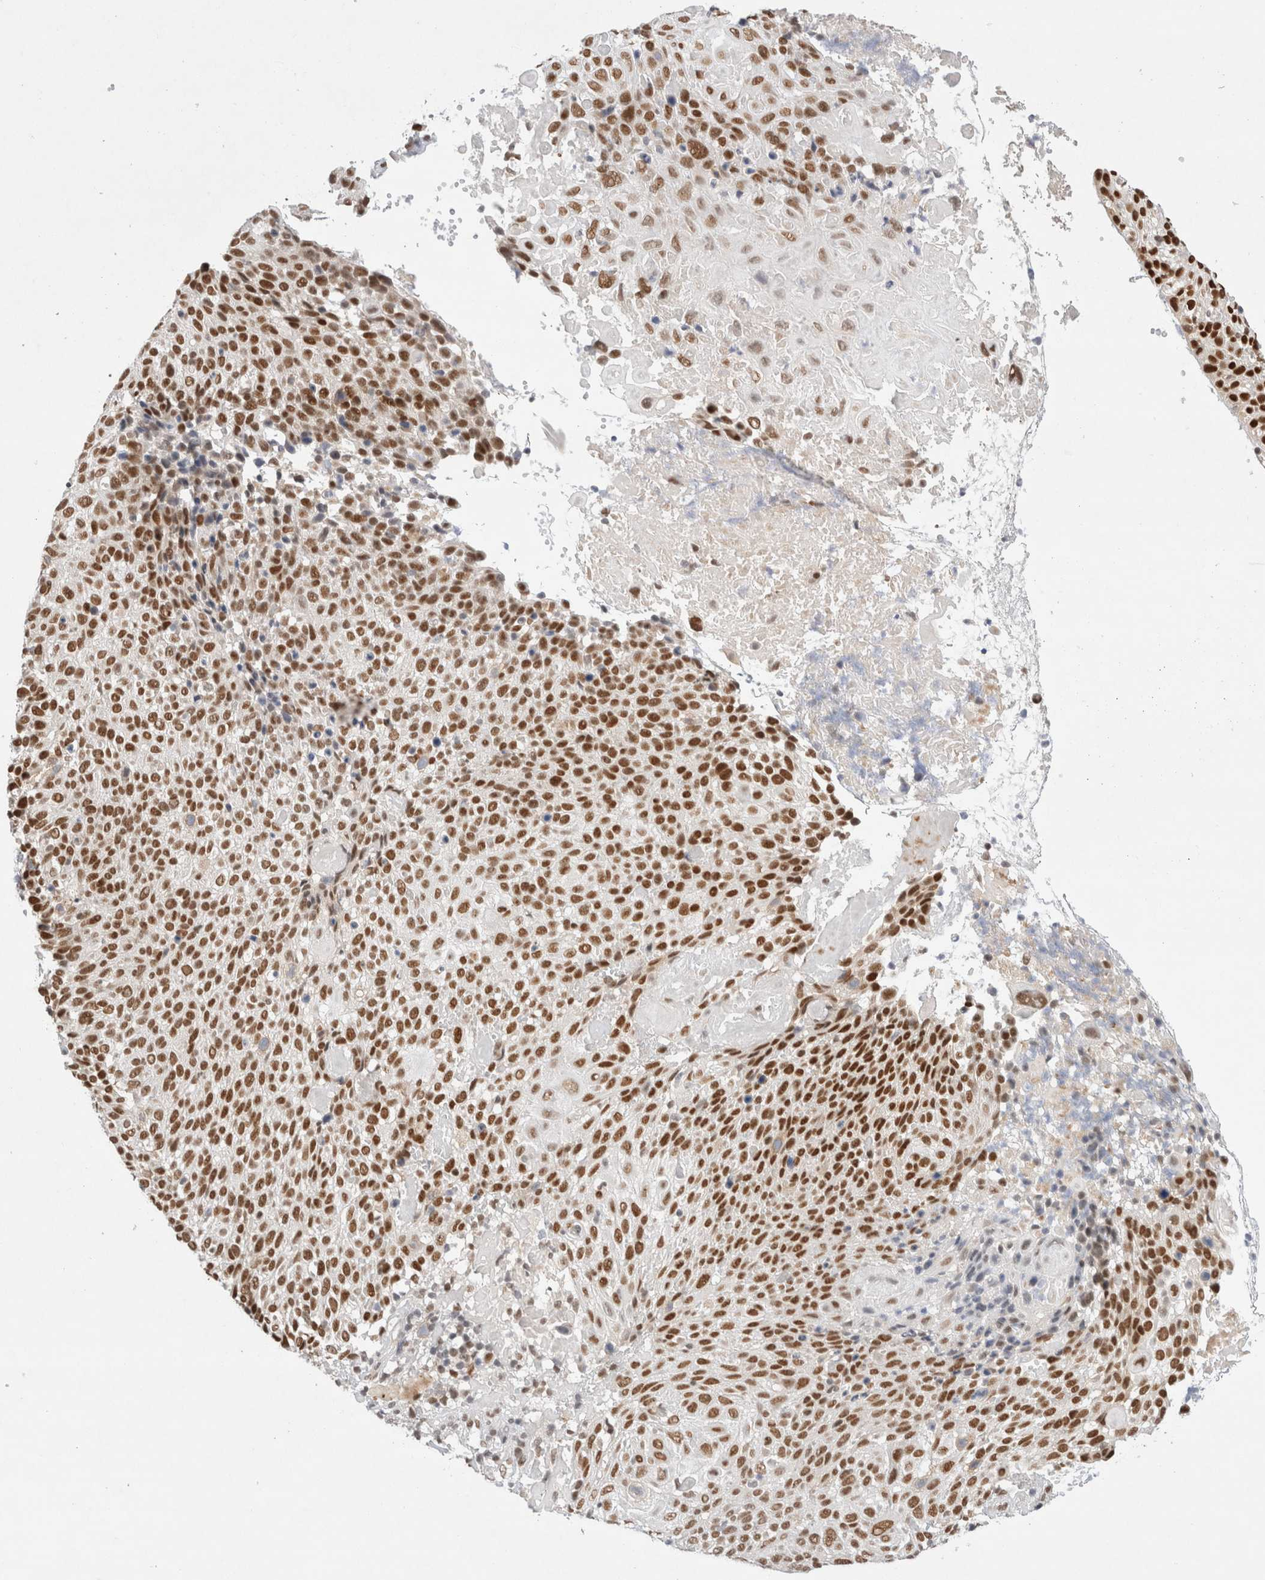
{"staining": {"intensity": "strong", "quantity": ">75%", "location": "nuclear"}, "tissue": "cervical cancer", "cell_type": "Tumor cells", "image_type": "cancer", "snomed": [{"axis": "morphology", "description": "Squamous cell carcinoma, NOS"}, {"axis": "topography", "description": "Cervix"}], "caption": "A histopathology image of human squamous cell carcinoma (cervical) stained for a protein reveals strong nuclear brown staining in tumor cells.", "gene": "GTF2I", "patient": {"sex": "female", "age": 74}}